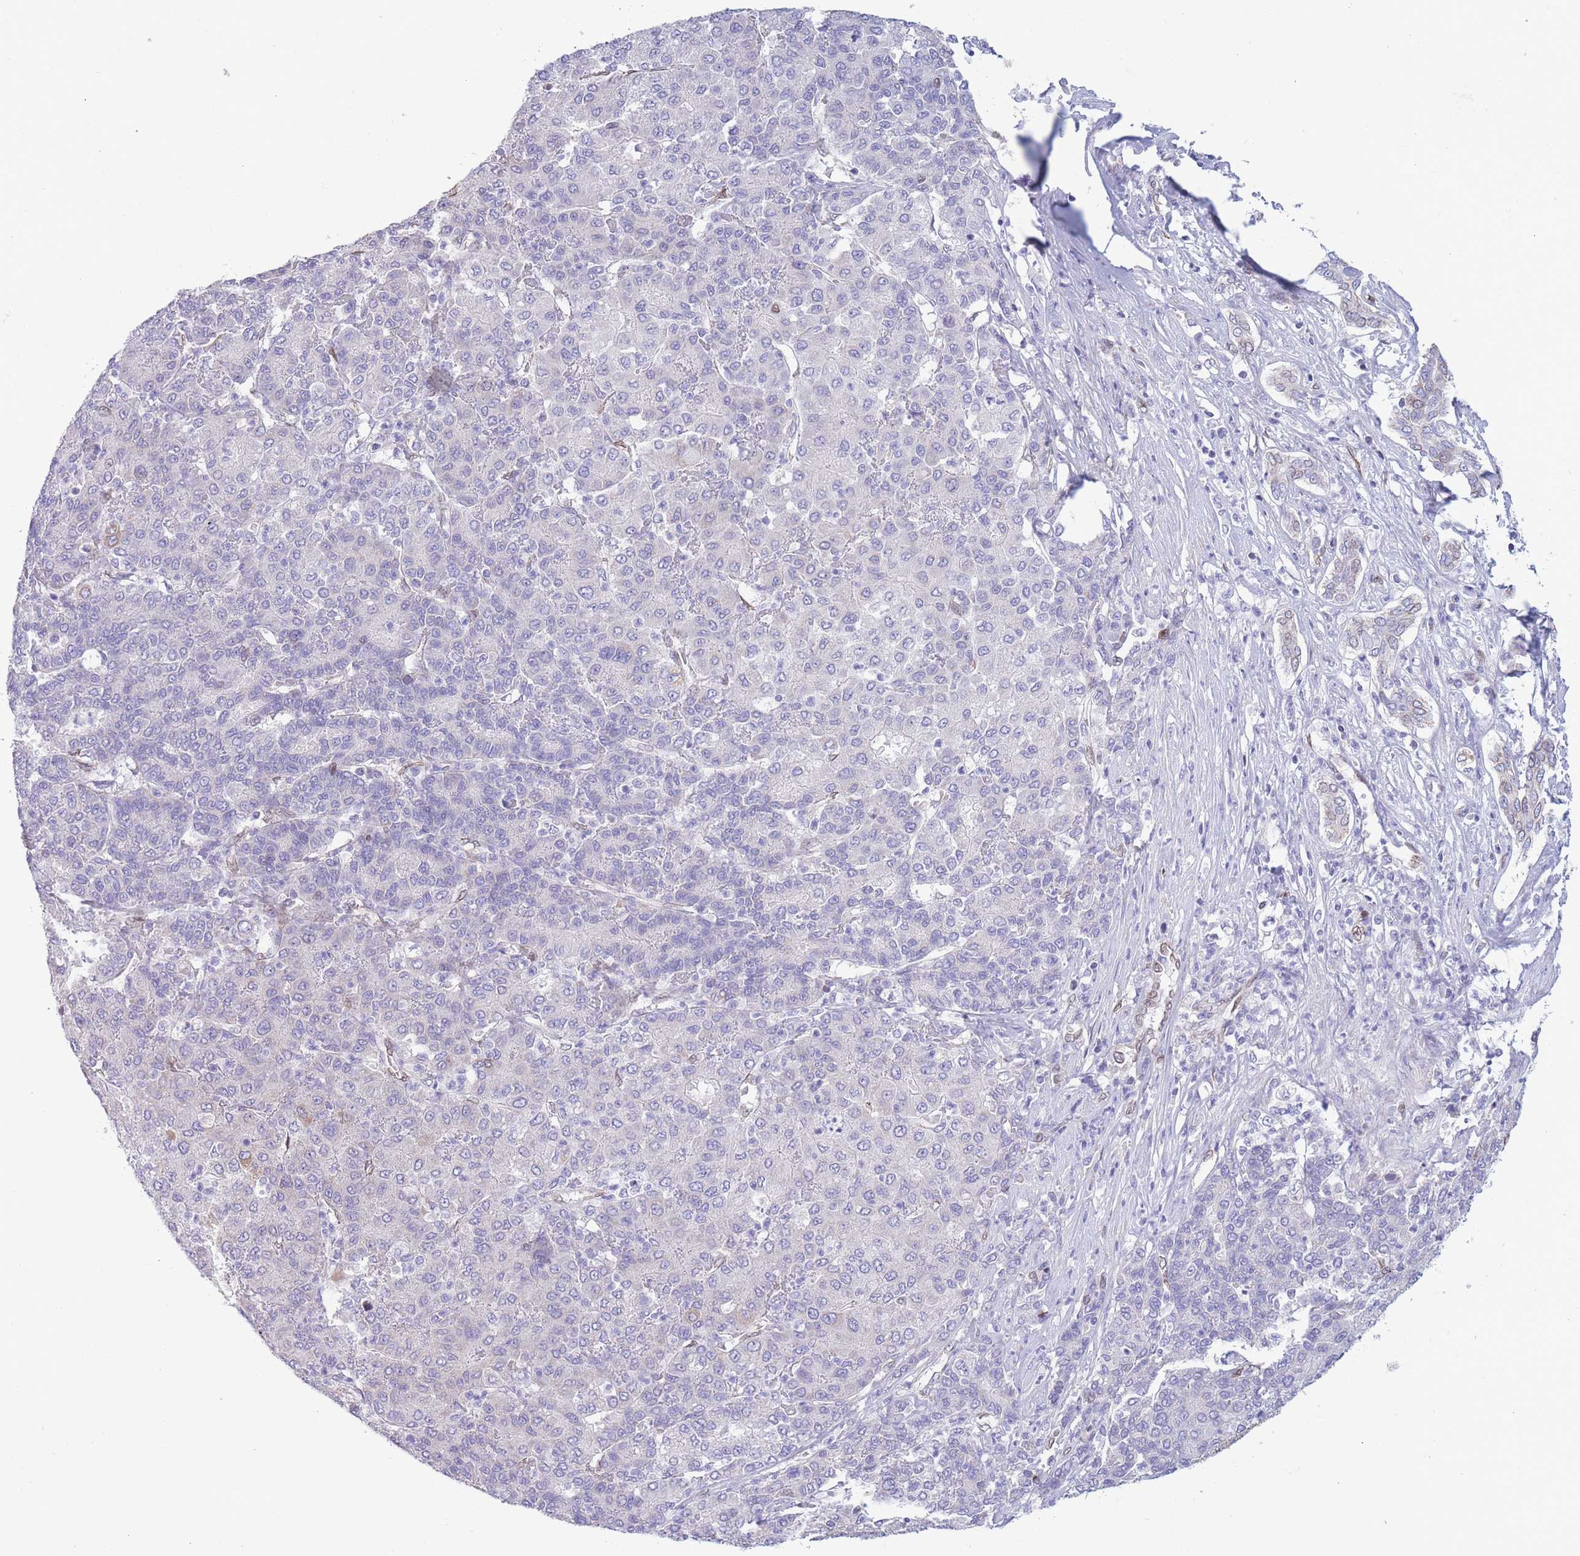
{"staining": {"intensity": "negative", "quantity": "none", "location": "none"}, "tissue": "liver cancer", "cell_type": "Tumor cells", "image_type": "cancer", "snomed": [{"axis": "morphology", "description": "Carcinoma, Hepatocellular, NOS"}, {"axis": "topography", "description": "Liver"}], "caption": "DAB (3,3'-diaminobenzidine) immunohistochemical staining of human liver cancer (hepatocellular carcinoma) demonstrates no significant expression in tumor cells.", "gene": "PDHA1", "patient": {"sex": "male", "age": 65}}